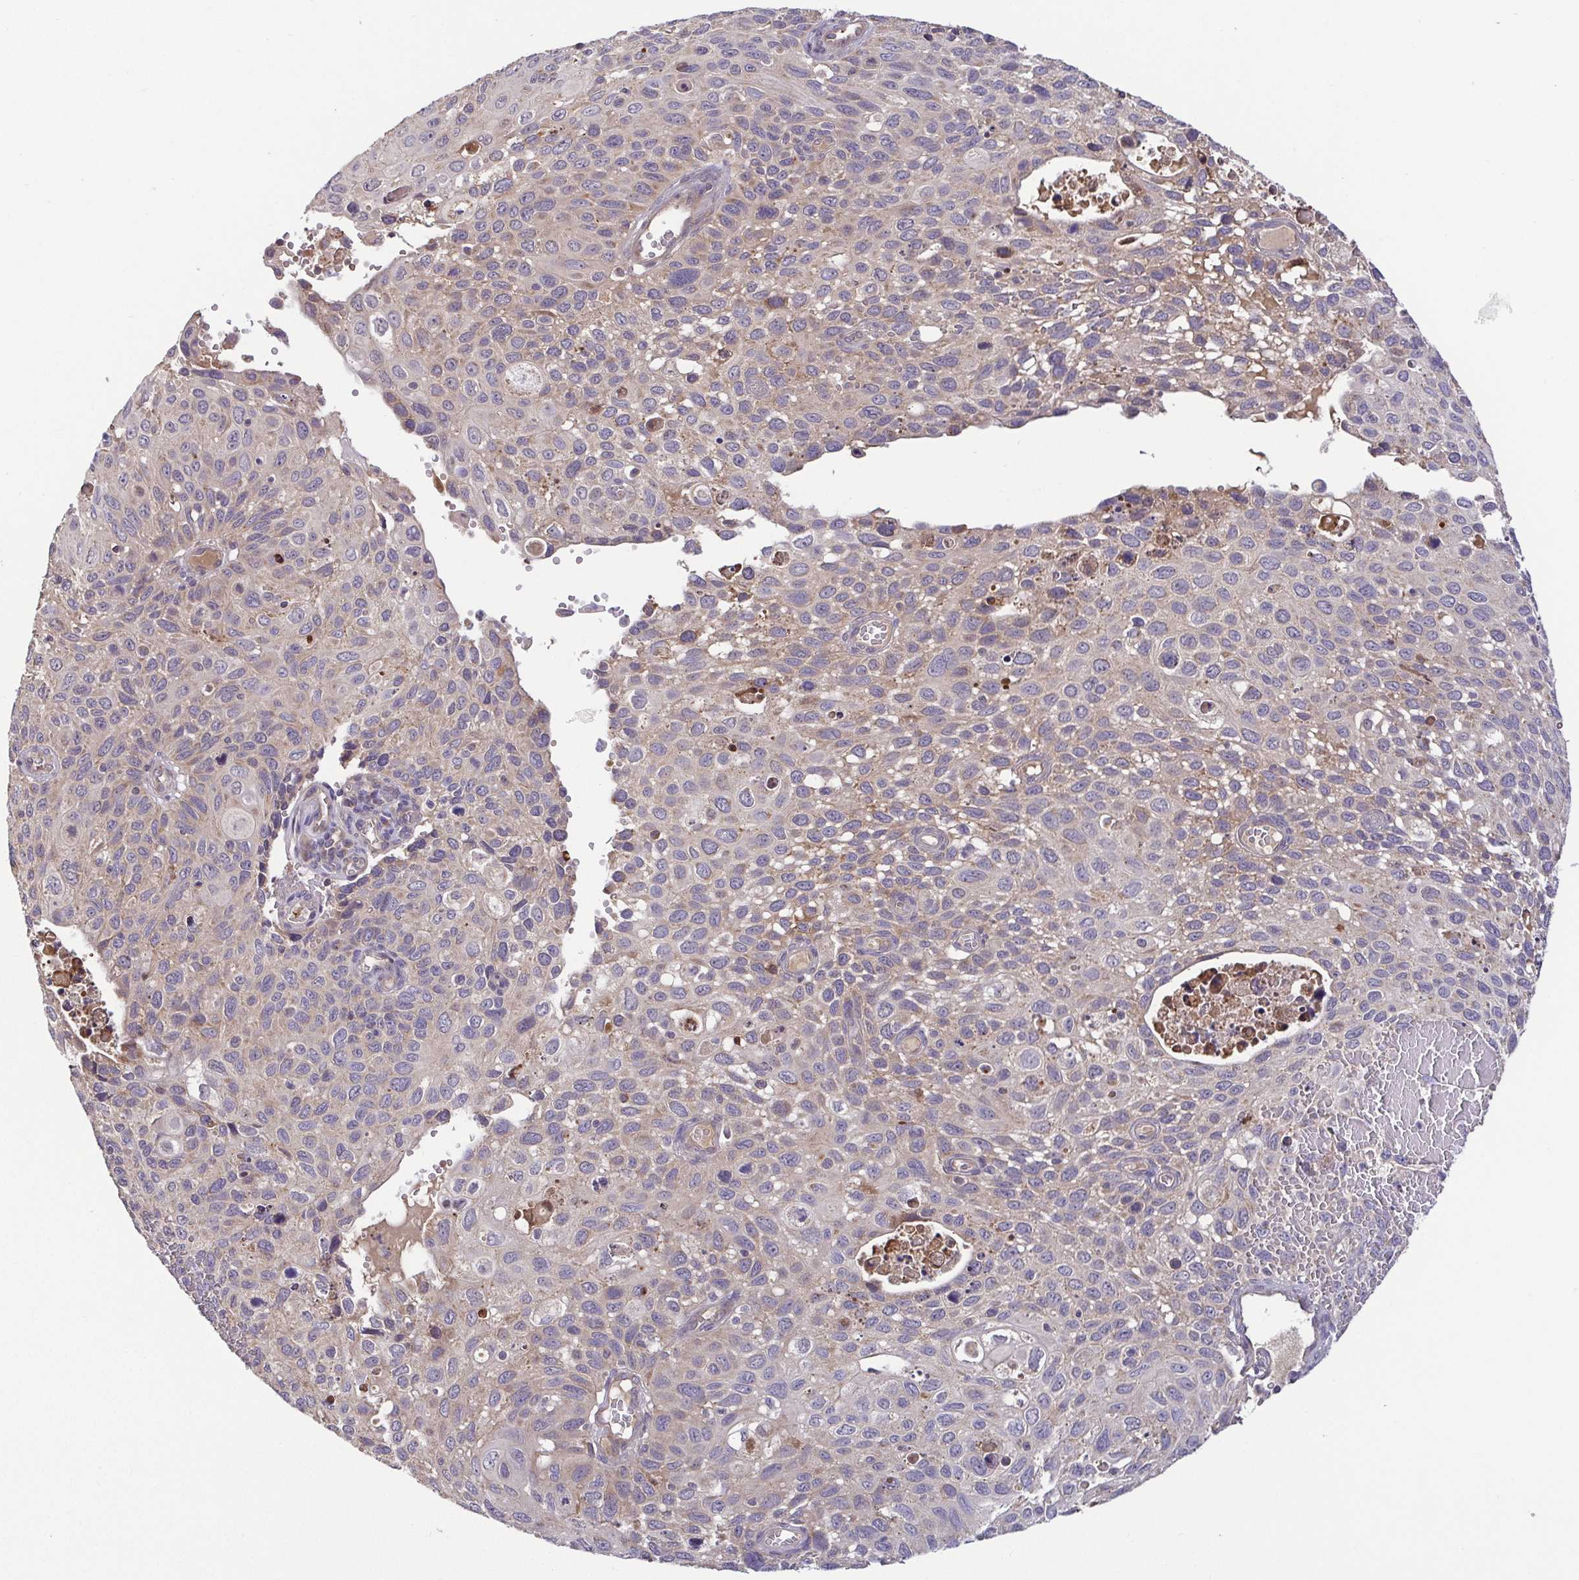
{"staining": {"intensity": "weak", "quantity": "25%-75%", "location": "cytoplasmic/membranous"}, "tissue": "cervical cancer", "cell_type": "Tumor cells", "image_type": "cancer", "snomed": [{"axis": "morphology", "description": "Squamous cell carcinoma, NOS"}, {"axis": "topography", "description": "Cervix"}], "caption": "This image exhibits cervical cancer stained with IHC to label a protein in brown. The cytoplasmic/membranous of tumor cells show weak positivity for the protein. Nuclei are counter-stained blue.", "gene": "OSBPL7", "patient": {"sex": "female", "age": 70}}